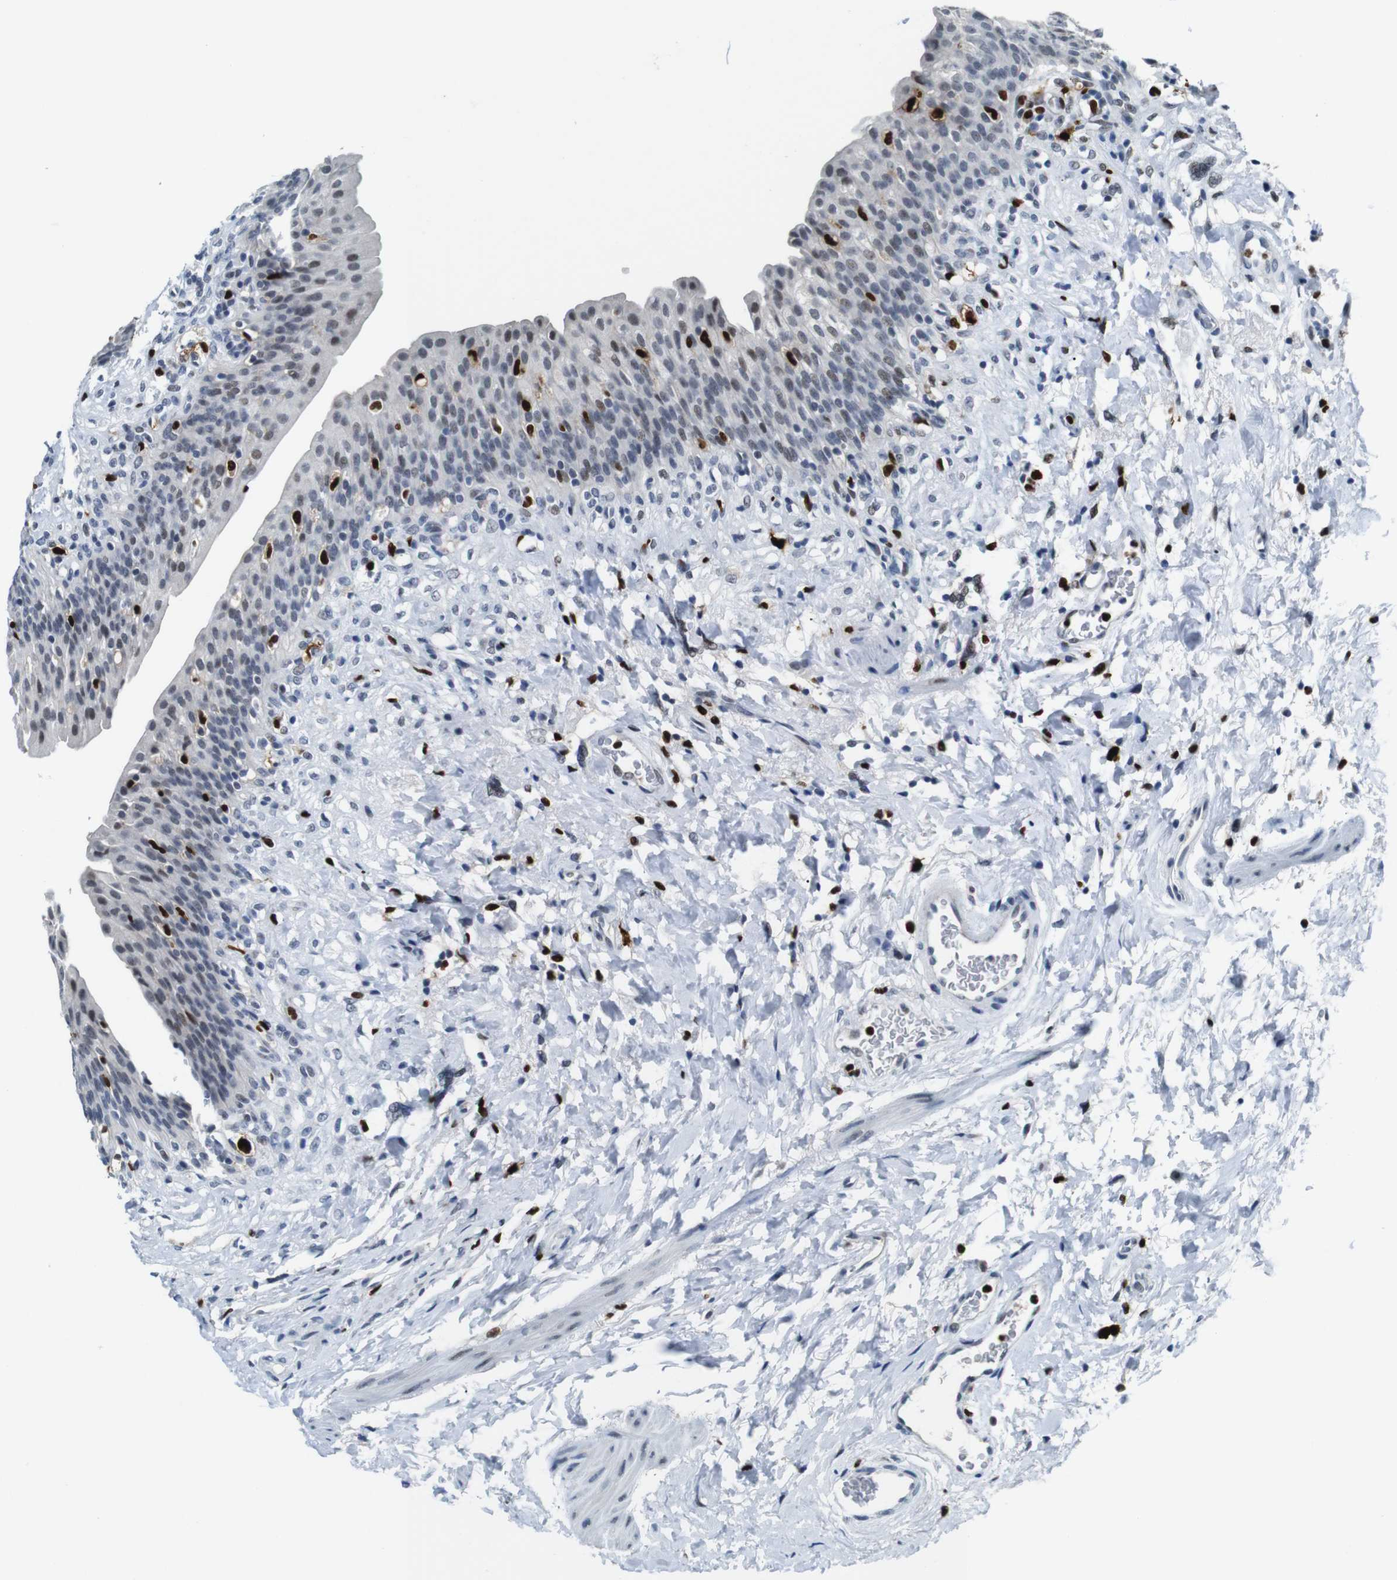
{"staining": {"intensity": "weak", "quantity": "<25%", "location": "nuclear"}, "tissue": "urinary bladder", "cell_type": "Urothelial cells", "image_type": "normal", "snomed": [{"axis": "morphology", "description": "Normal tissue, NOS"}, {"axis": "topography", "description": "Urinary bladder"}], "caption": "Urothelial cells are negative for brown protein staining in benign urinary bladder. (IHC, brightfield microscopy, high magnification).", "gene": "IRF8", "patient": {"sex": "female", "age": 79}}